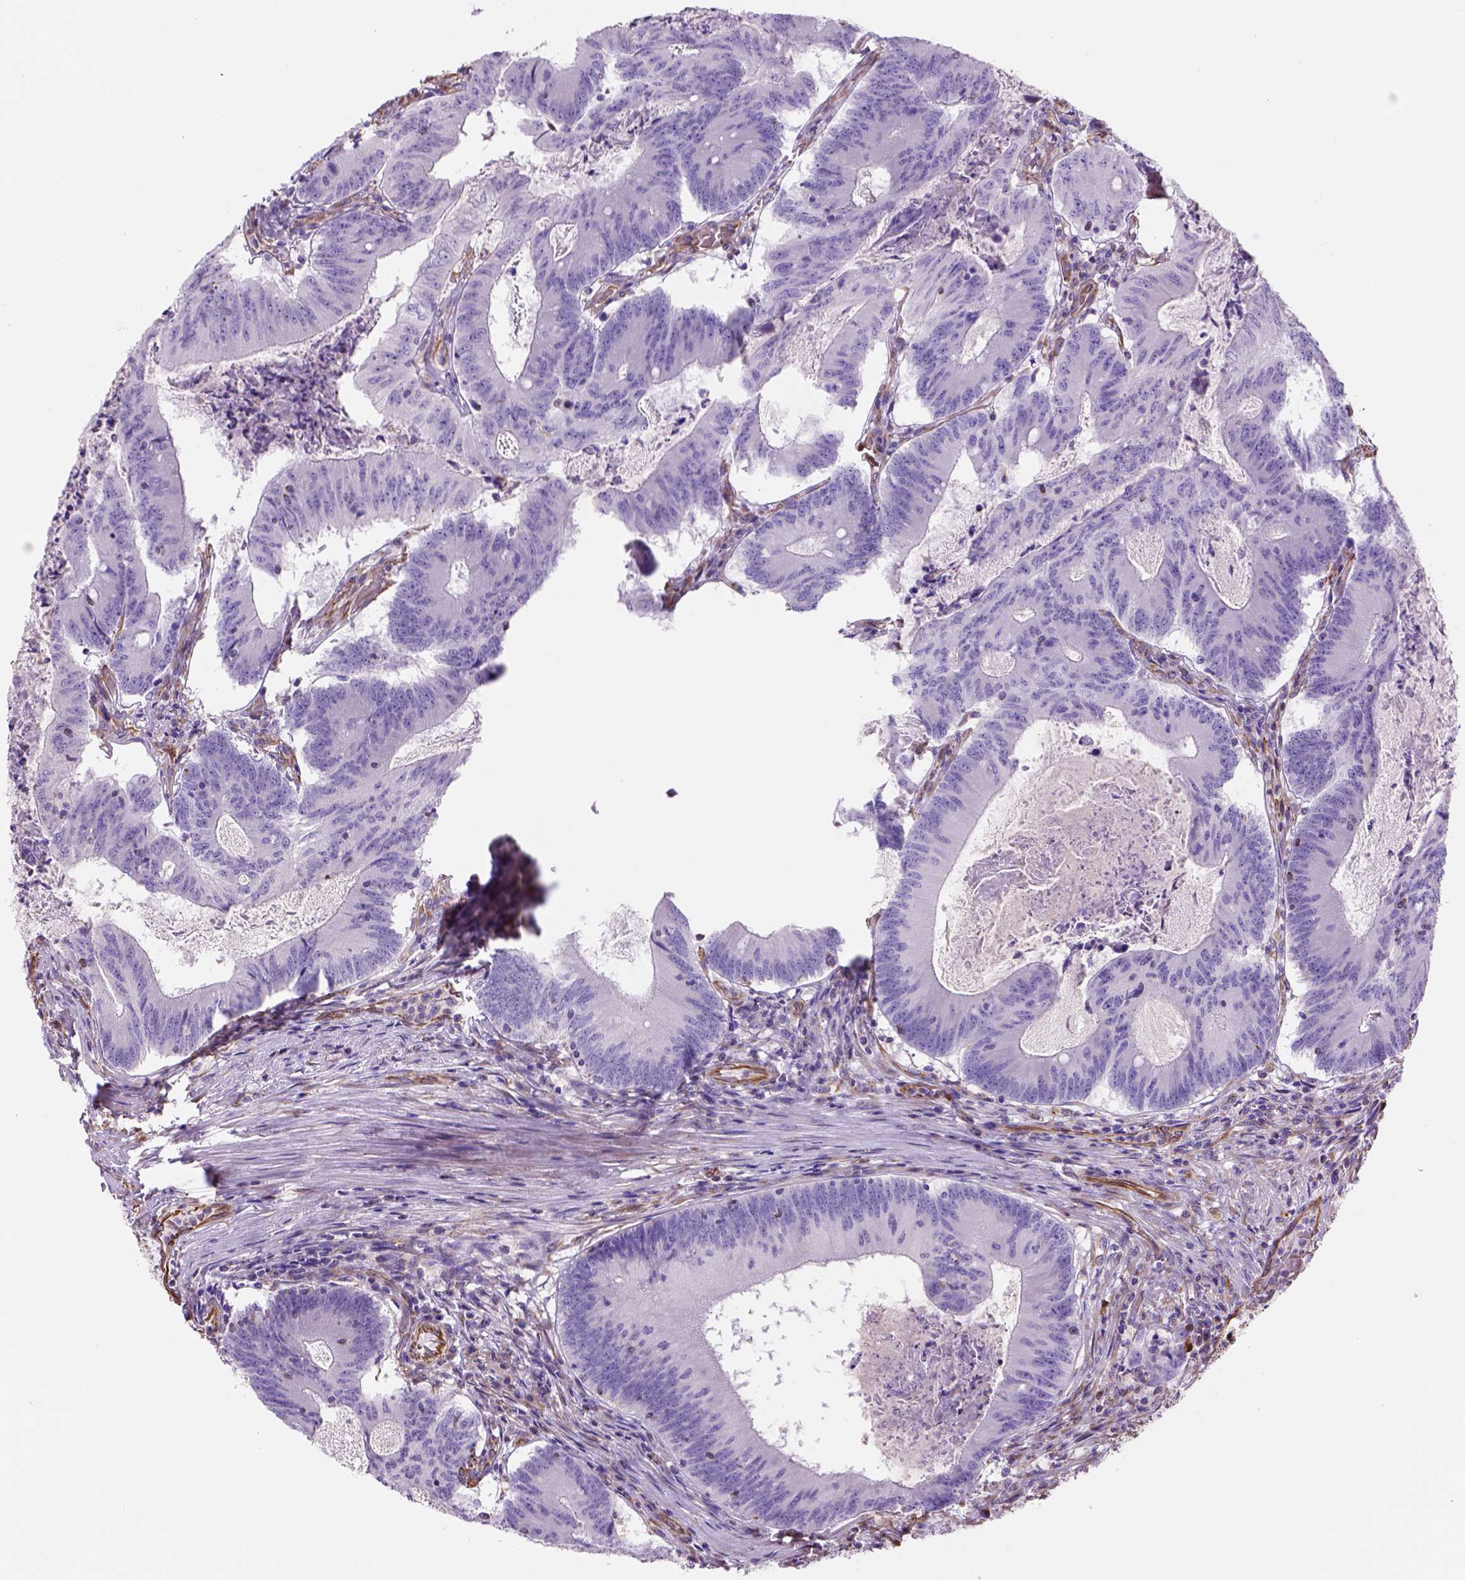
{"staining": {"intensity": "negative", "quantity": "none", "location": "none"}, "tissue": "colorectal cancer", "cell_type": "Tumor cells", "image_type": "cancer", "snomed": [{"axis": "morphology", "description": "Adenocarcinoma, NOS"}, {"axis": "topography", "description": "Colon"}], "caption": "The micrograph demonstrates no staining of tumor cells in colorectal cancer. (DAB (3,3'-diaminobenzidine) immunohistochemistry (IHC) visualized using brightfield microscopy, high magnification).", "gene": "ZZZ3", "patient": {"sex": "female", "age": 70}}